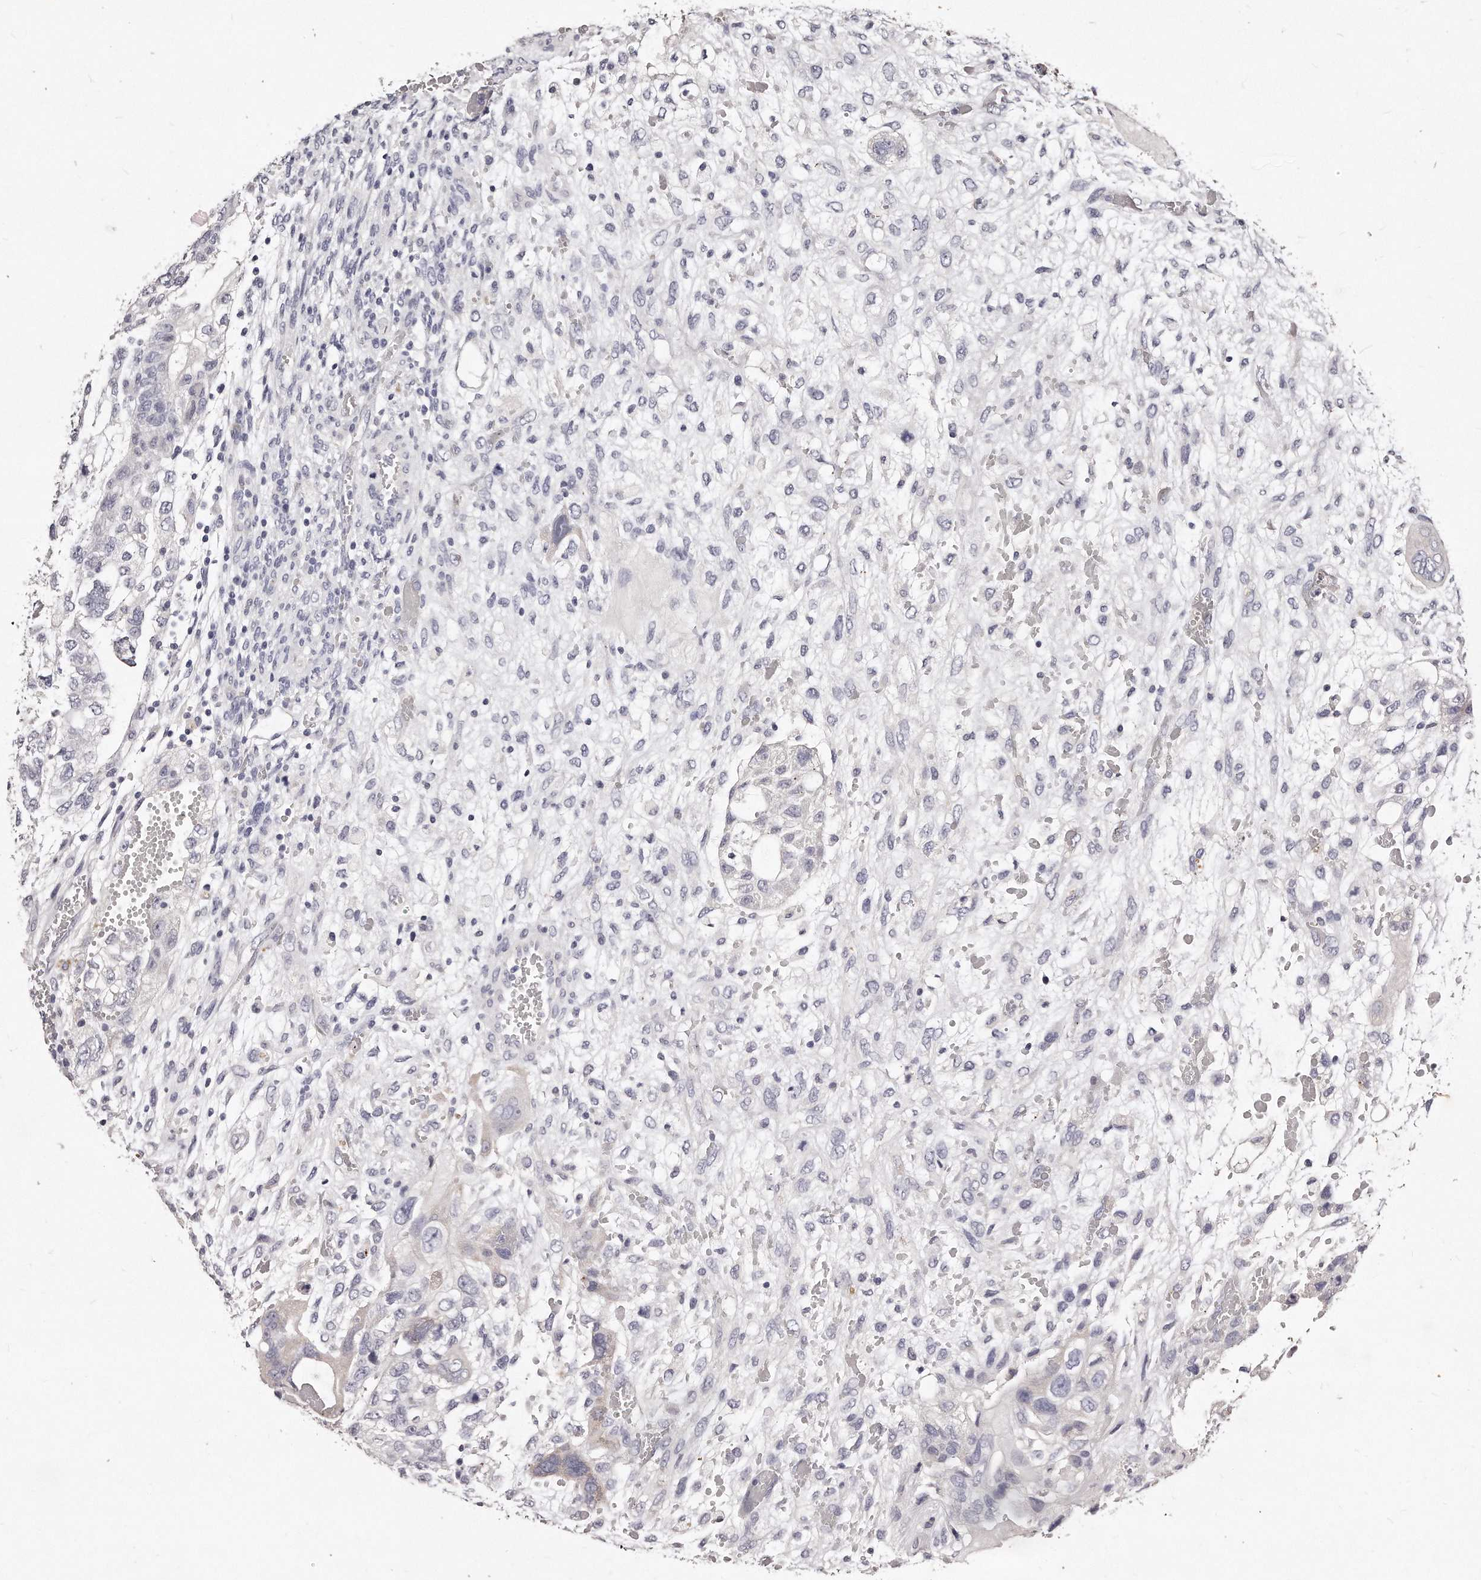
{"staining": {"intensity": "negative", "quantity": "none", "location": "none"}, "tissue": "testis cancer", "cell_type": "Tumor cells", "image_type": "cancer", "snomed": [{"axis": "morphology", "description": "Carcinoma, Embryonal, NOS"}, {"axis": "topography", "description": "Testis"}], "caption": "Image shows no significant protein expression in tumor cells of testis cancer.", "gene": "GDA", "patient": {"sex": "male", "age": 36}}